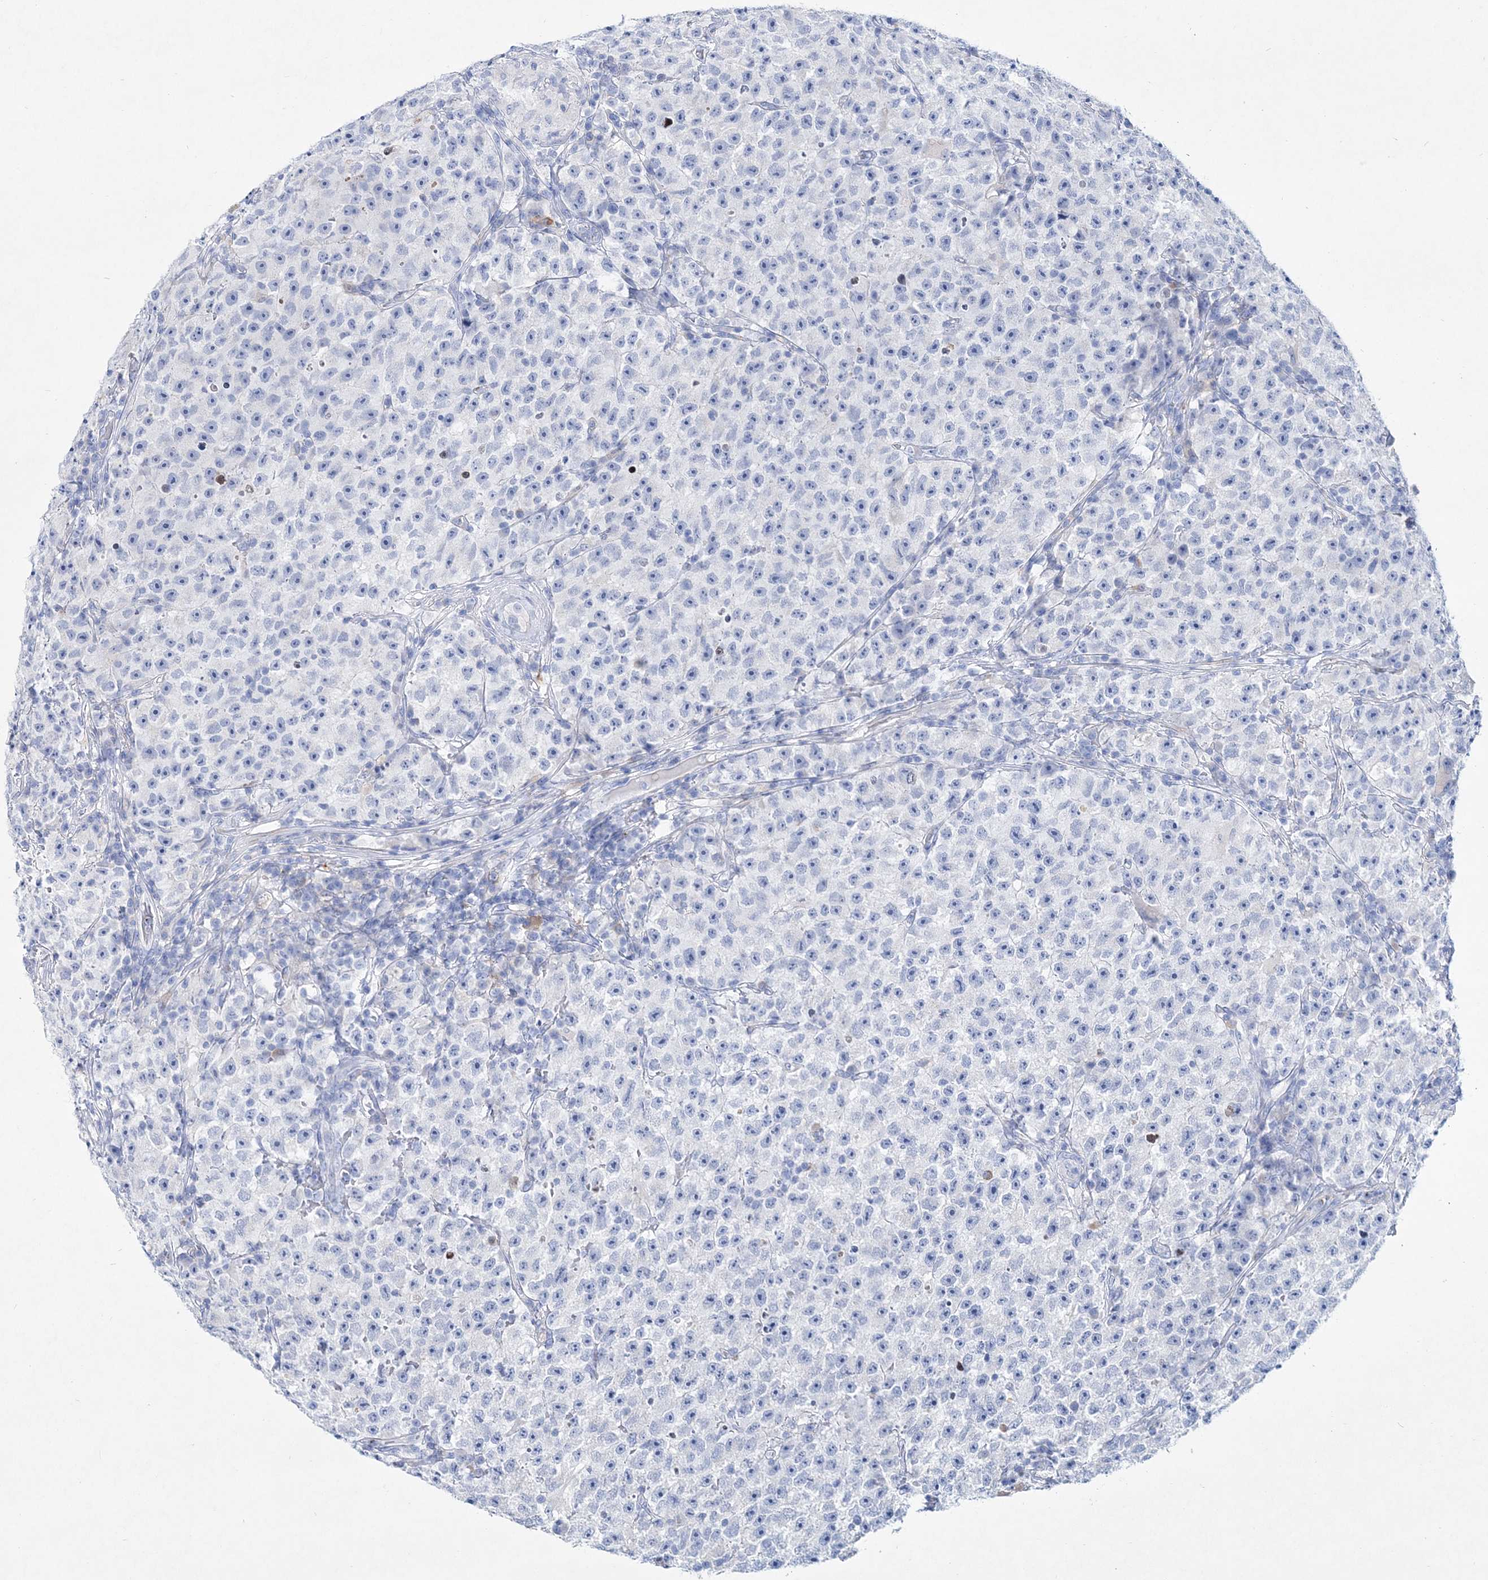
{"staining": {"intensity": "negative", "quantity": "none", "location": "none"}, "tissue": "testis cancer", "cell_type": "Tumor cells", "image_type": "cancer", "snomed": [{"axis": "morphology", "description": "Seminoma, NOS"}, {"axis": "topography", "description": "Testis"}], "caption": "A photomicrograph of seminoma (testis) stained for a protein exhibits no brown staining in tumor cells.", "gene": "SPINK7", "patient": {"sex": "male", "age": 22}}